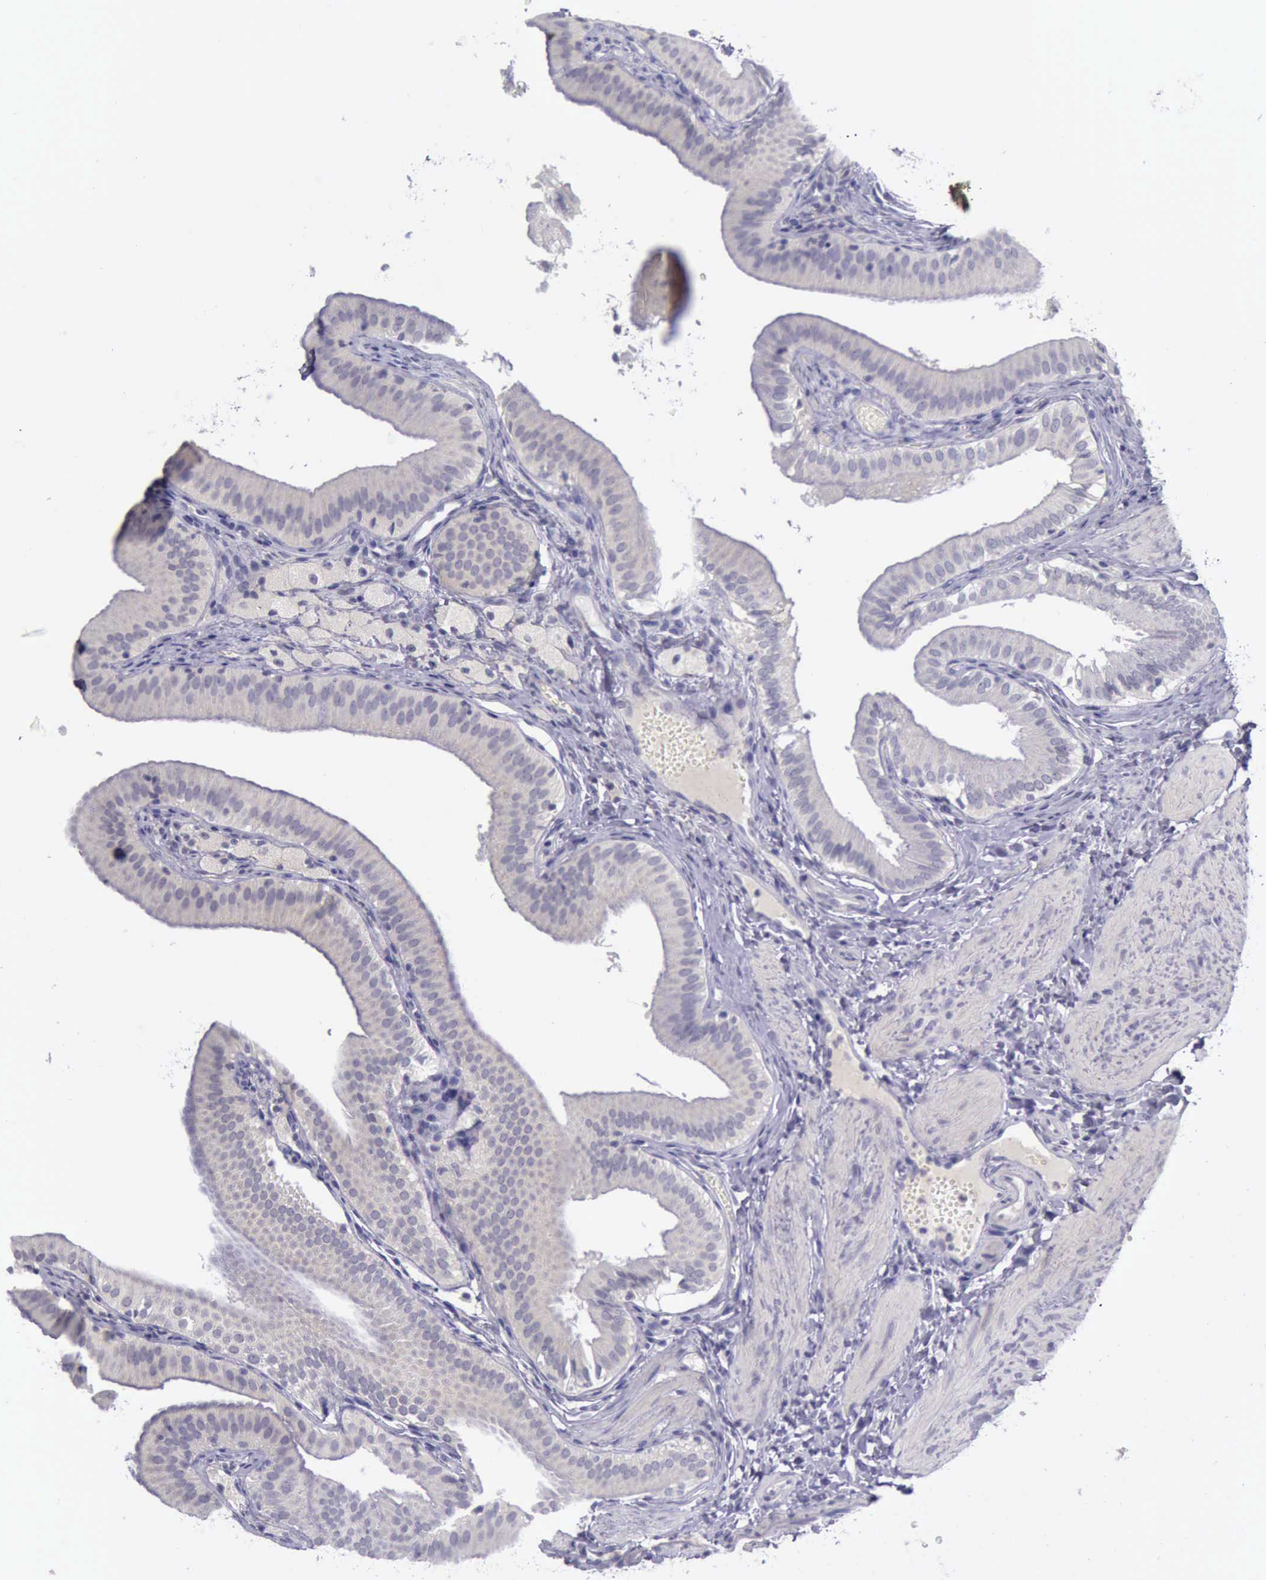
{"staining": {"intensity": "negative", "quantity": "none", "location": "none"}, "tissue": "gallbladder", "cell_type": "Glandular cells", "image_type": "normal", "snomed": [{"axis": "morphology", "description": "Normal tissue, NOS"}, {"axis": "topography", "description": "Gallbladder"}], "caption": "Photomicrograph shows no significant protein staining in glandular cells of normal gallbladder. (Brightfield microscopy of DAB (3,3'-diaminobenzidine) immunohistochemistry at high magnification).", "gene": "ARNT2", "patient": {"sex": "female", "age": 24}}